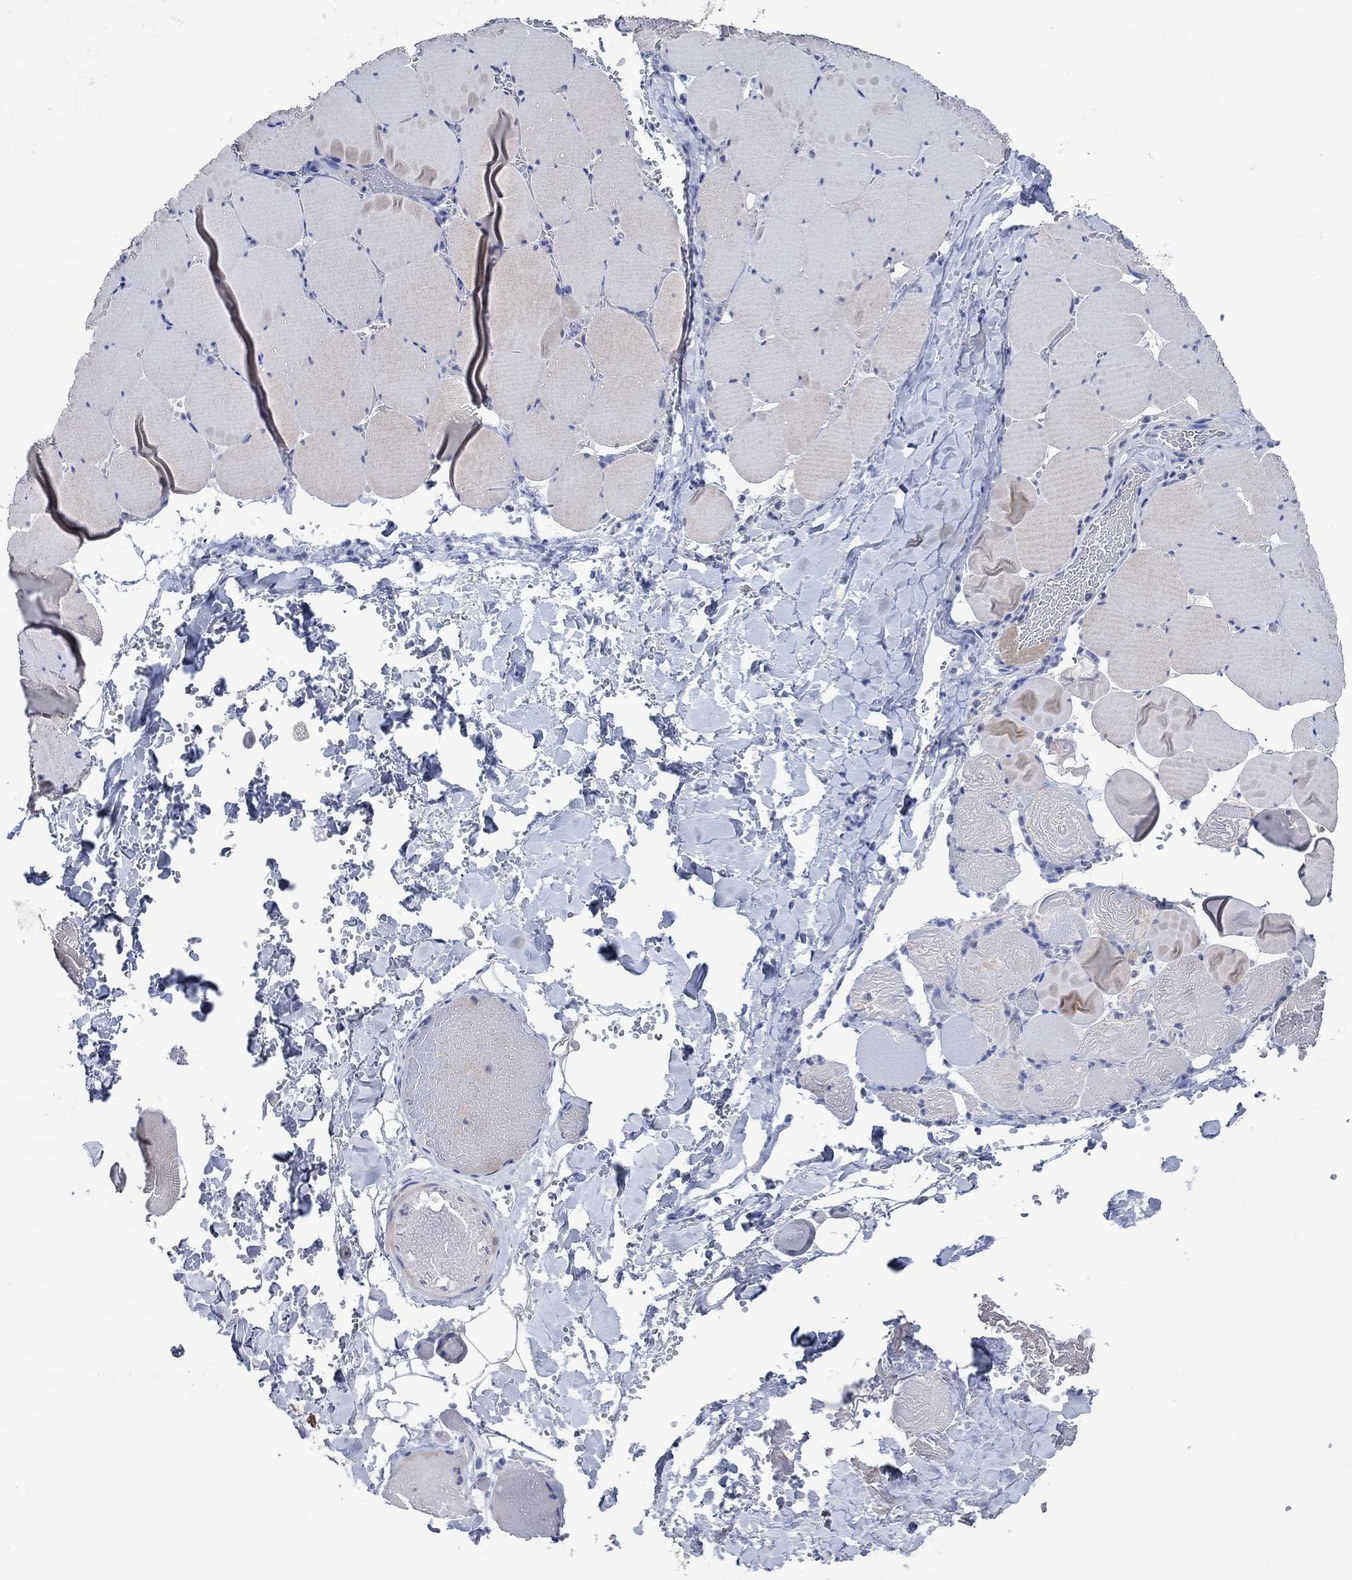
{"staining": {"intensity": "weak", "quantity": "25%-75%", "location": "cytoplasmic/membranous"}, "tissue": "skeletal muscle", "cell_type": "Myocytes", "image_type": "normal", "snomed": [{"axis": "morphology", "description": "Normal tissue, NOS"}, {"axis": "morphology", "description": "Malignant melanoma, Metastatic site"}, {"axis": "topography", "description": "Skeletal muscle"}], "caption": "Skeletal muscle stained with immunohistochemistry demonstrates weak cytoplasmic/membranous staining in approximately 25%-75% of myocytes.", "gene": "PRRT3", "patient": {"sex": "male", "age": 50}}